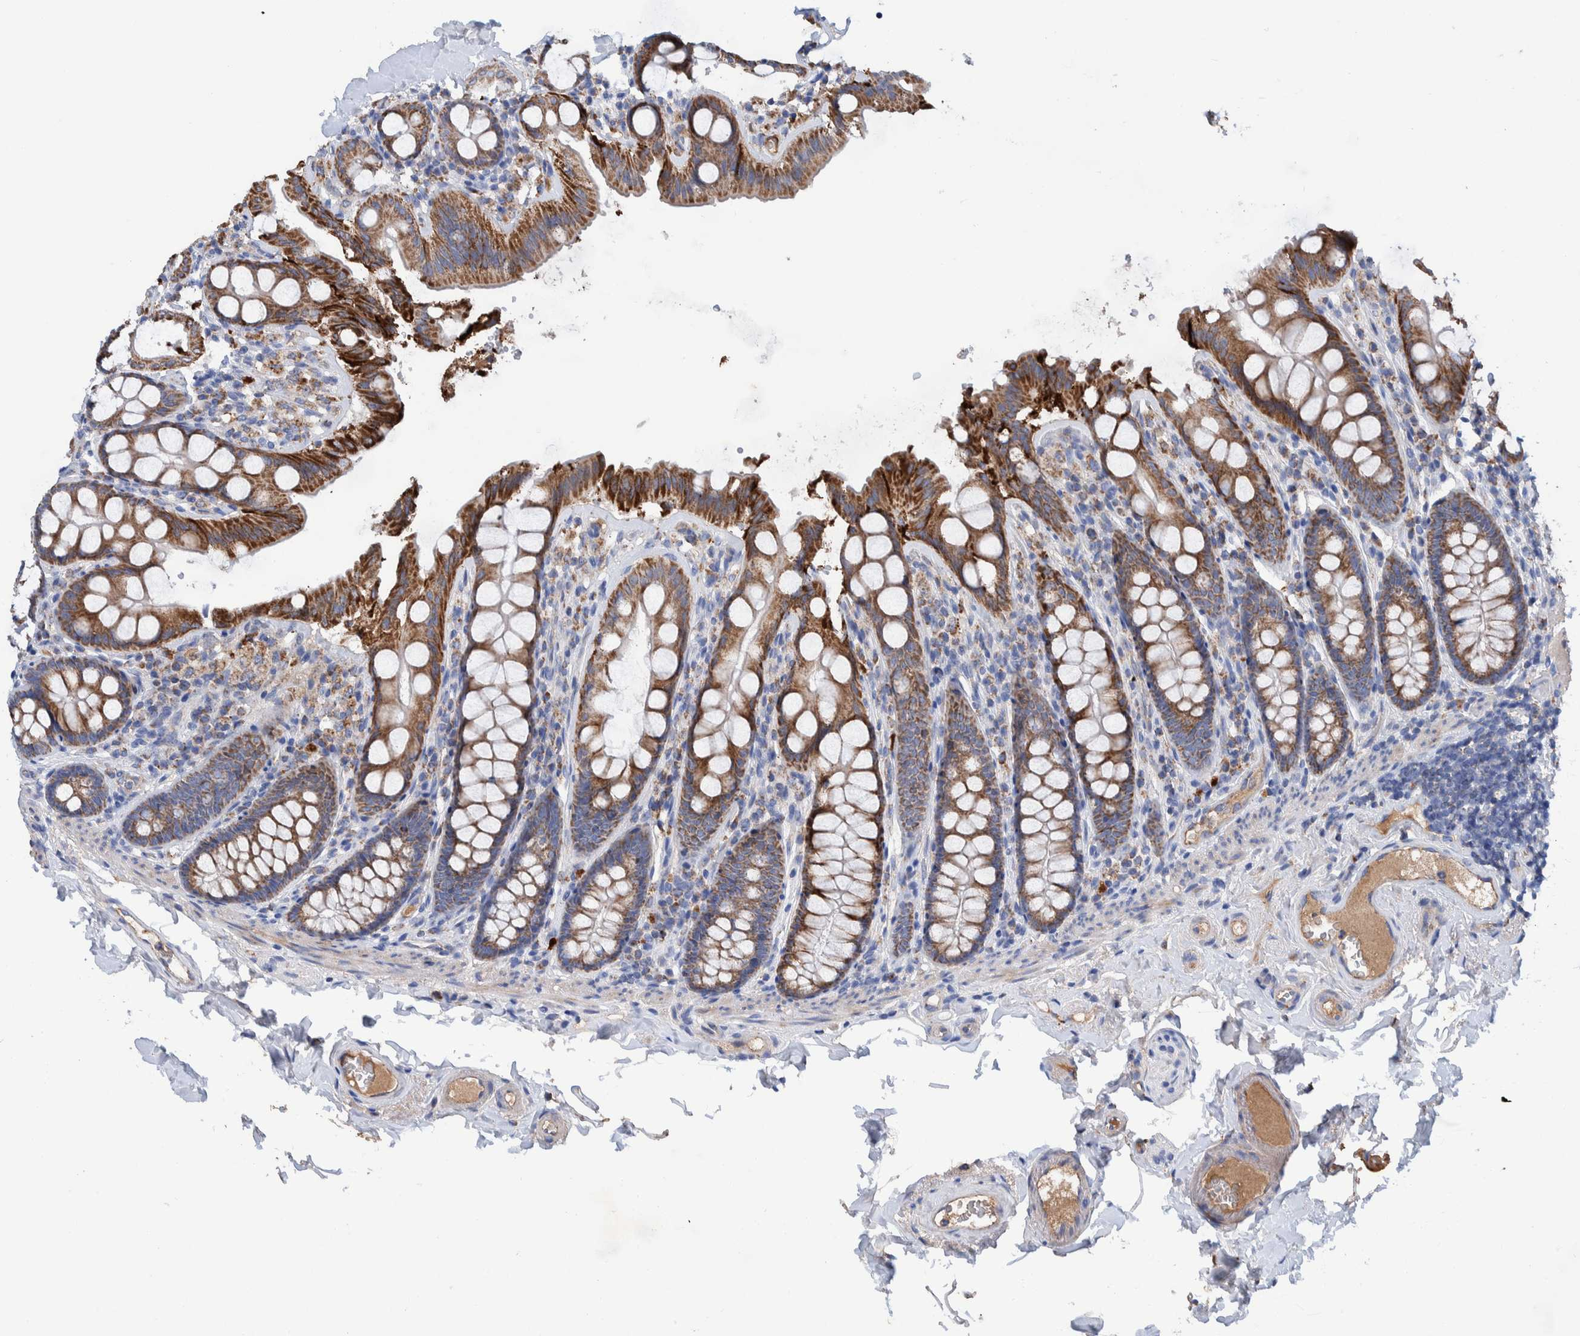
{"staining": {"intensity": "moderate", "quantity": ">75%", "location": "cytoplasmic/membranous"}, "tissue": "colon", "cell_type": "Endothelial cells", "image_type": "normal", "snomed": [{"axis": "morphology", "description": "Normal tissue, NOS"}, {"axis": "topography", "description": "Colon"}, {"axis": "topography", "description": "Peripheral nerve tissue"}], "caption": "Brown immunohistochemical staining in normal colon reveals moderate cytoplasmic/membranous staining in about >75% of endothelial cells. The staining was performed using DAB to visualize the protein expression in brown, while the nuclei were stained in blue with hematoxylin (Magnification: 20x).", "gene": "DECR1", "patient": {"sex": "female", "age": 61}}